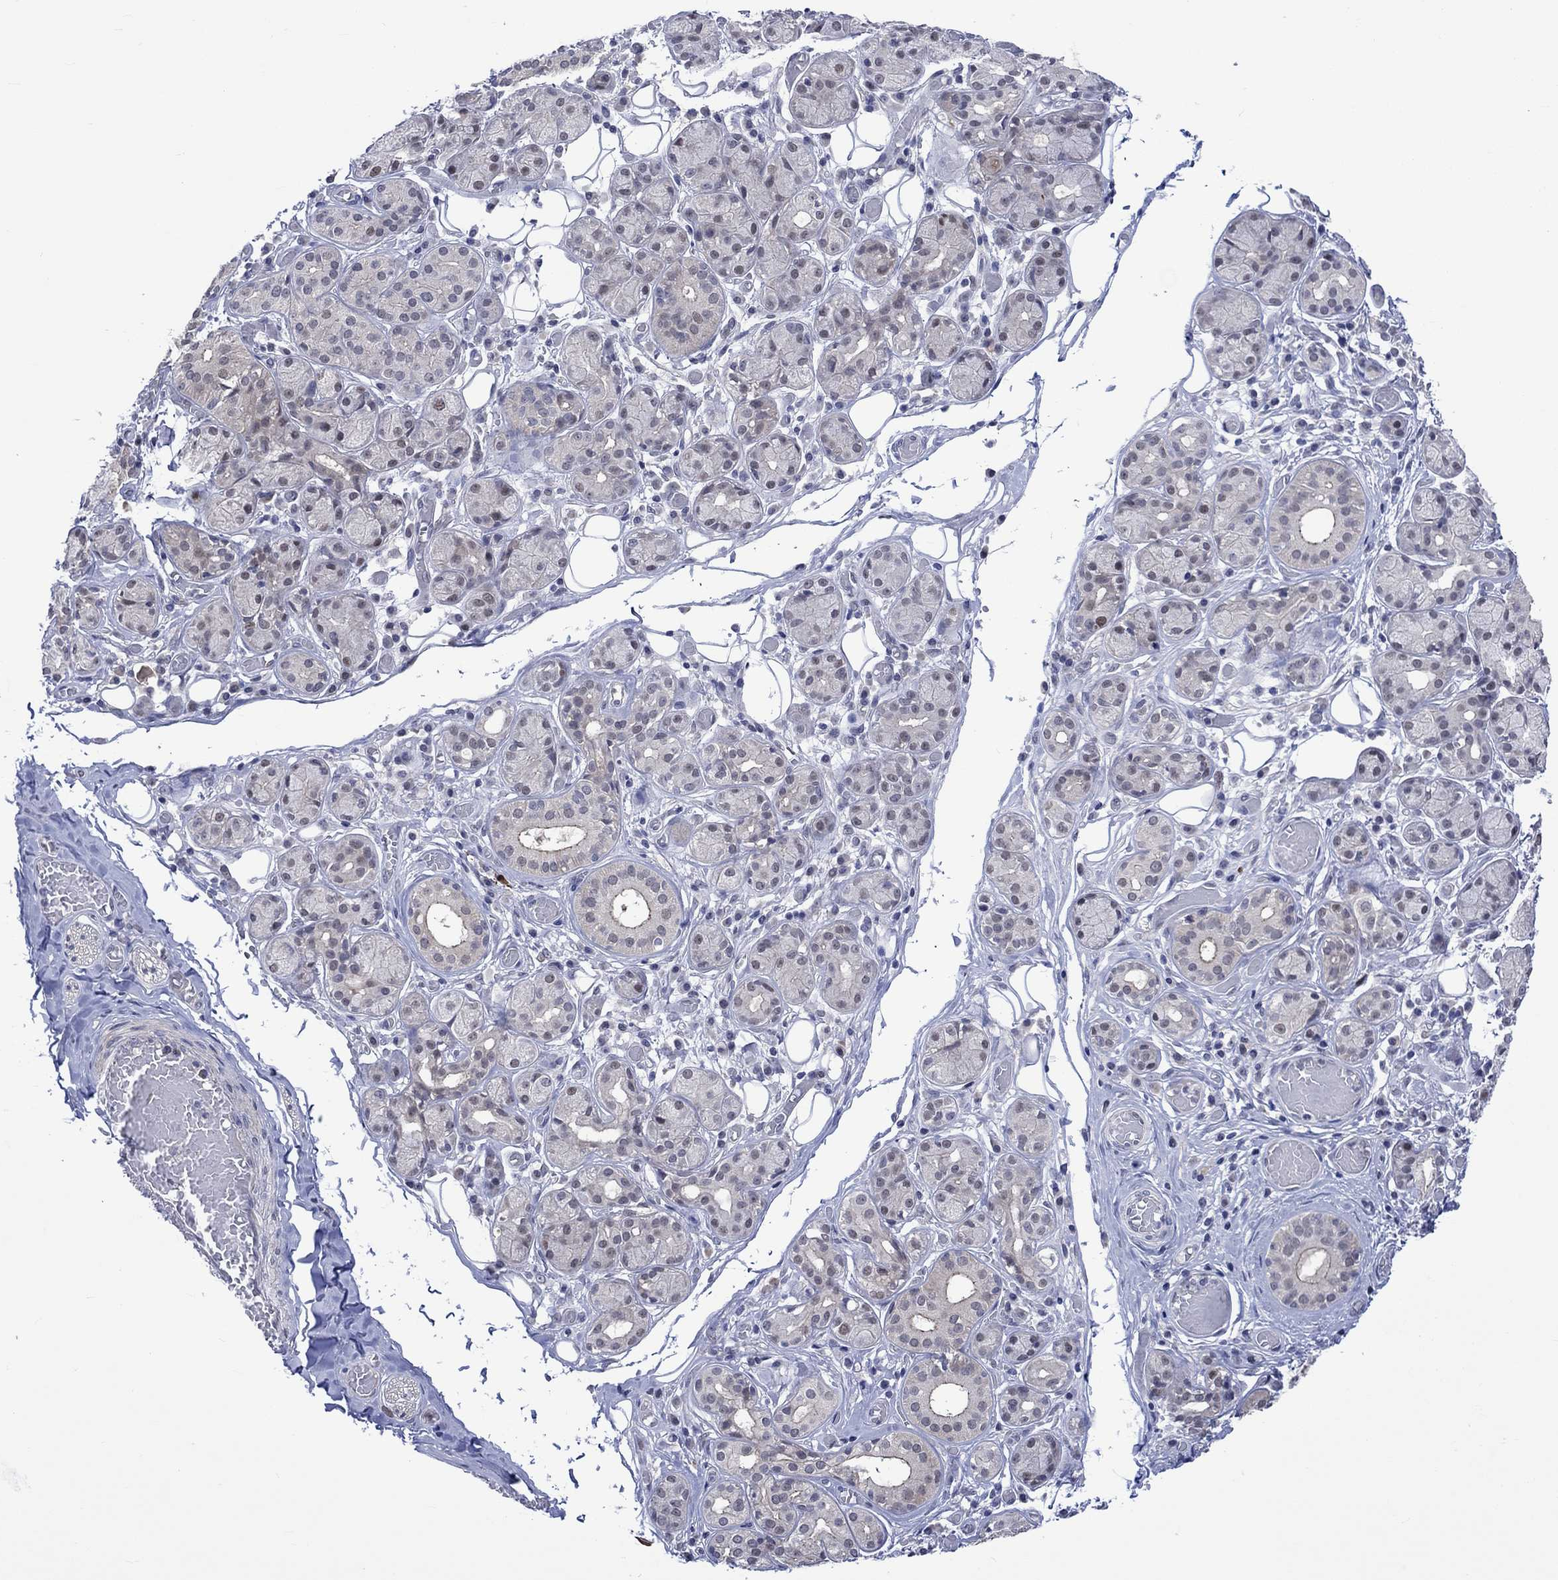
{"staining": {"intensity": "negative", "quantity": "none", "location": "none"}, "tissue": "salivary gland", "cell_type": "Glandular cells", "image_type": "normal", "snomed": [{"axis": "morphology", "description": "Normal tissue, NOS"}, {"axis": "topography", "description": "Salivary gland"}, {"axis": "topography", "description": "Peripheral nerve tissue"}], "caption": "Immunohistochemistry (IHC) micrograph of unremarkable salivary gland: human salivary gland stained with DAB (3,3'-diaminobenzidine) demonstrates no significant protein positivity in glandular cells.", "gene": "E2F8", "patient": {"sex": "male", "age": 71}}